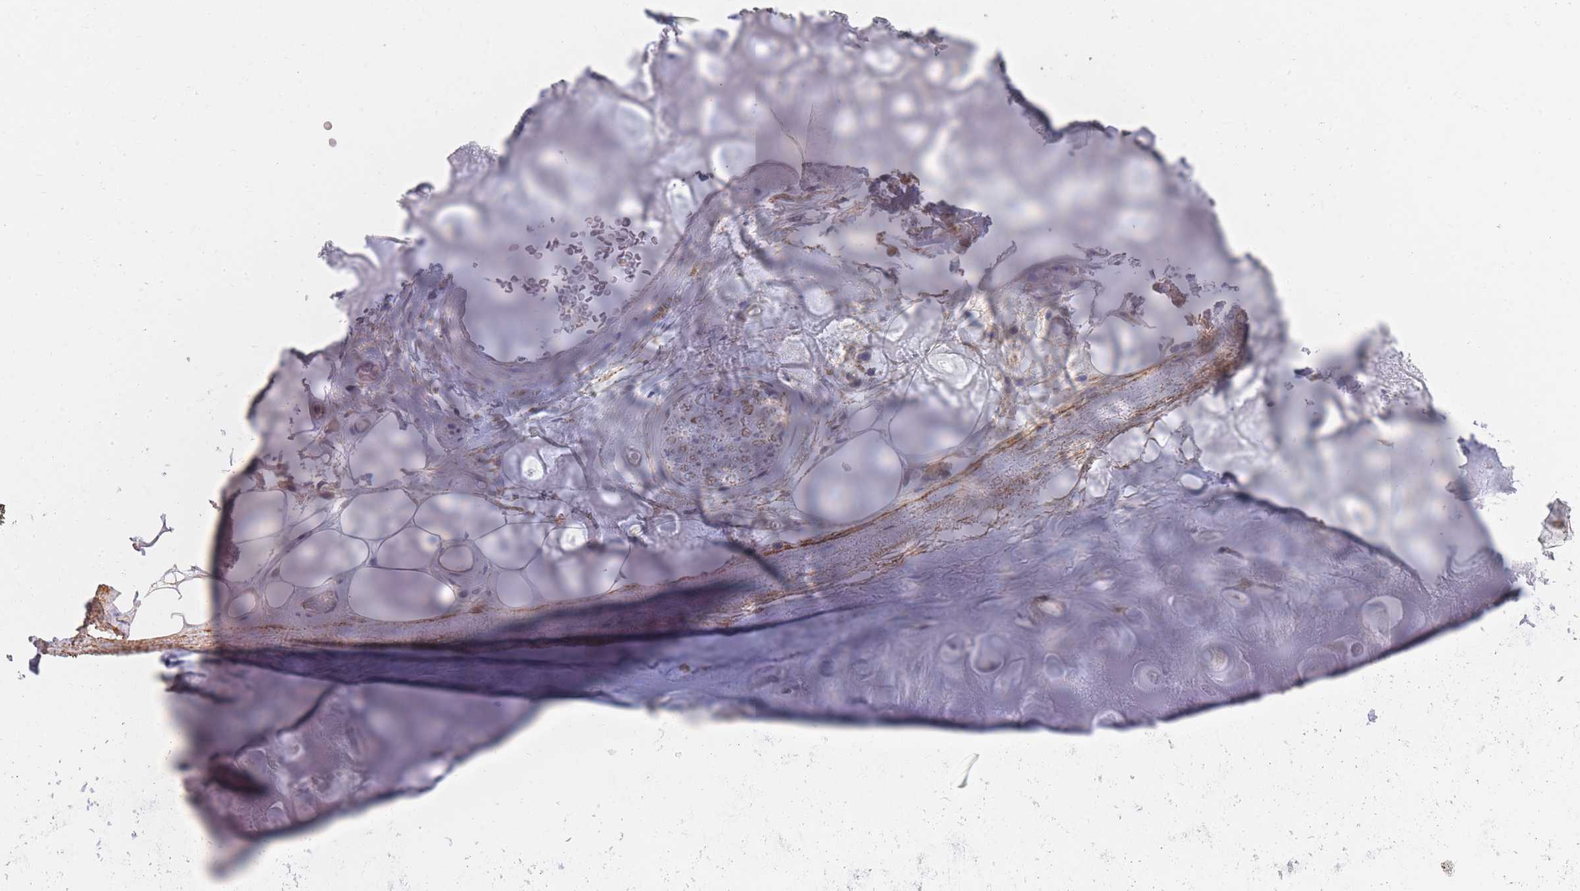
{"staining": {"intensity": "negative", "quantity": "none", "location": "none"}, "tissue": "soft tissue", "cell_type": "Chondrocytes", "image_type": "normal", "snomed": [{"axis": "morphology", "description": "Normal tissue, NOS"}, {"axis": "topography", "description": "Cartilage tissue"}], "caption": "This histopathology image is of normal soft tissue stained with IHC to label a protein in brown with the nuclei are counter-stained blue. There is no expression in chondrocytes. (DAB immunohistochemistry (IHC) with hematoxylin counter stain).", "gene": "AP3M1", "patient": {"sex": "male", "age": 81}}